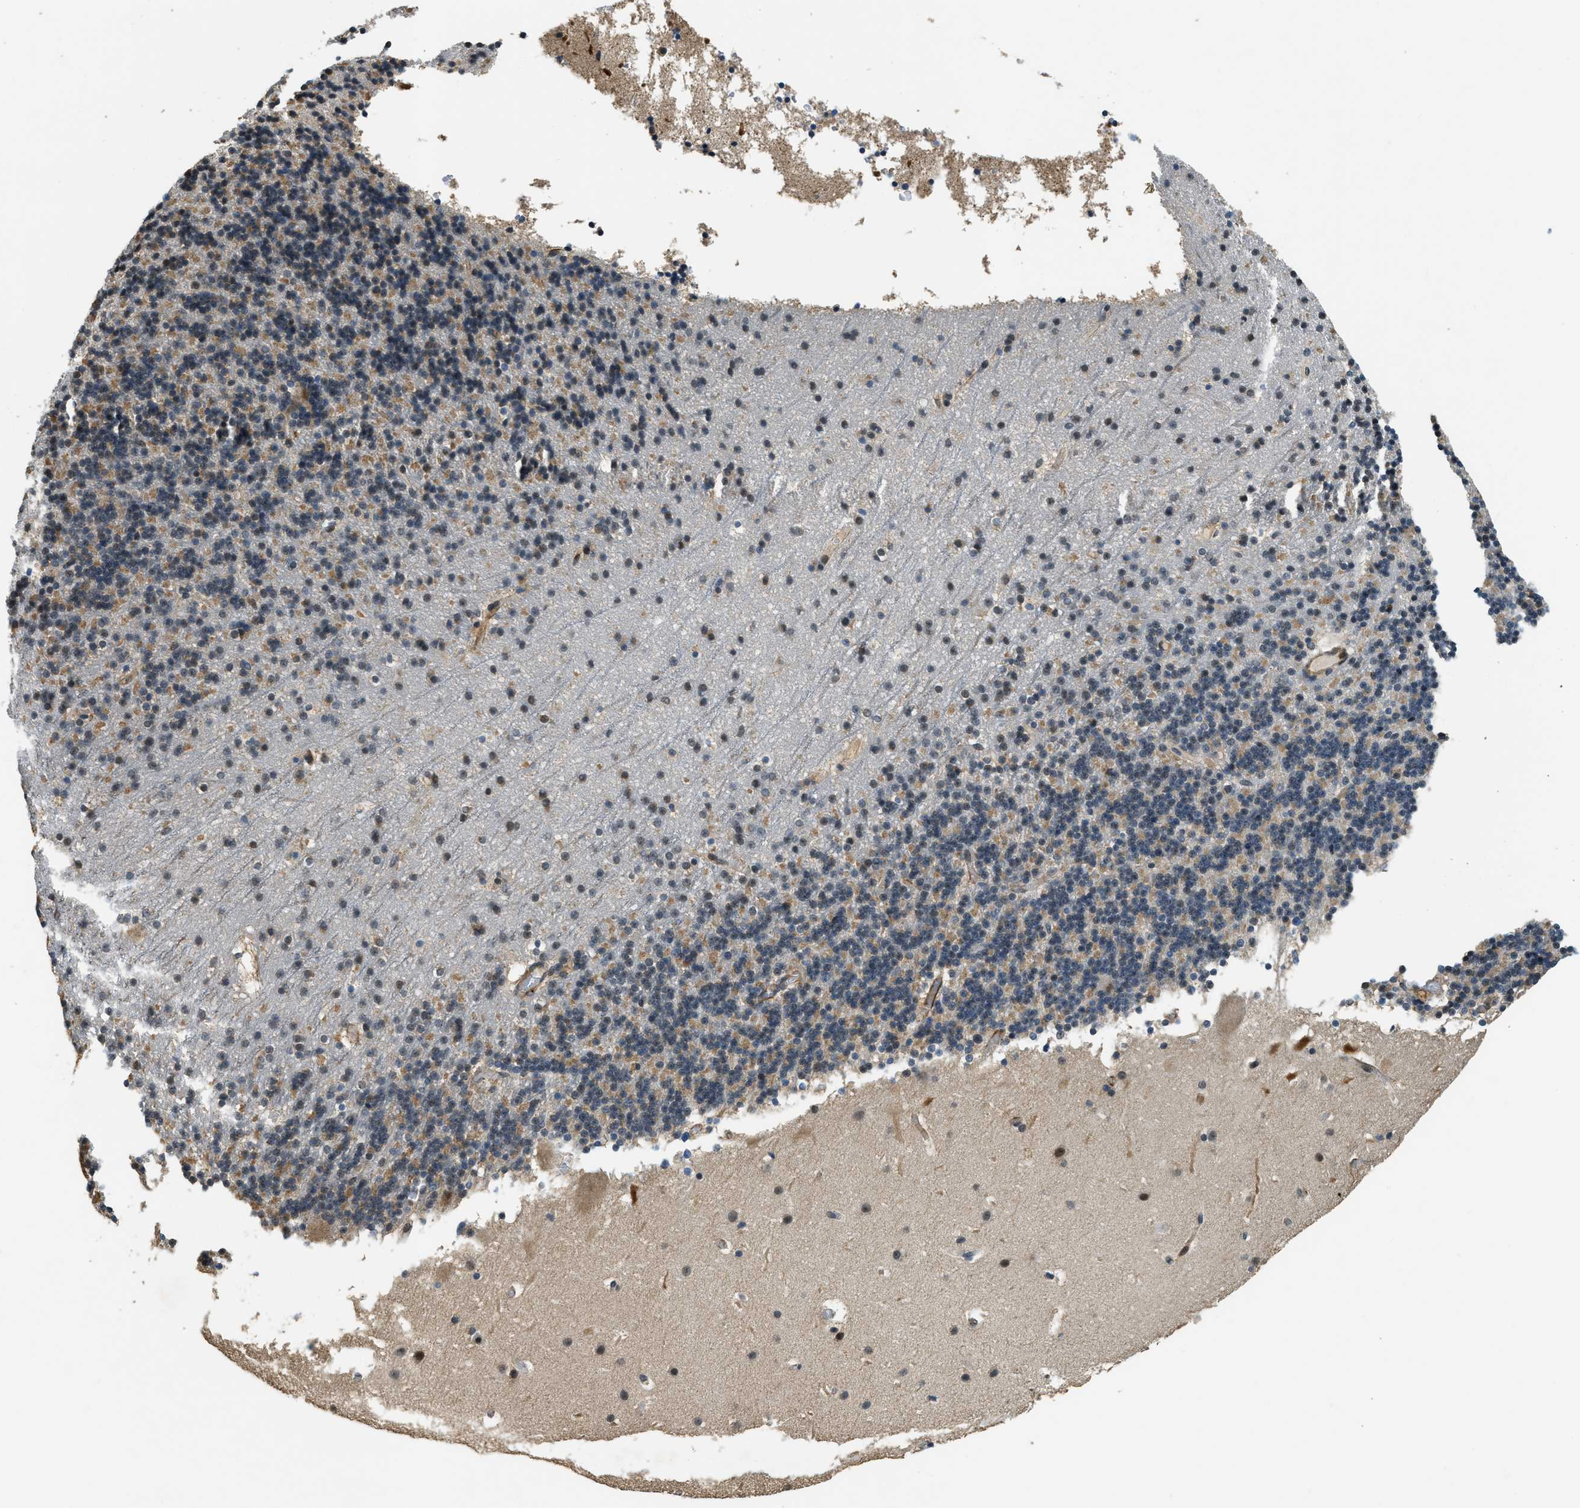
{"staining": {"intensity": "moderate", "quantity": "25%-75%", "location": "cytoplasmic/membranous"}, "tissue": "cerebellum", "cell_type": "Cells in granular layer", "image_type": "normal", "snomed": [{"axis": "morphology", "description": "Normal tissue, NOS"}, {"axis": "topography", "description": "Cerebellum"}], "caption": "High-power microscopy captured an immunohistochemistry histopathology image of normal cerebellum, revealing moderate cytoplasmic/membranous expression in approximately 25%-75% of cells in granular layer. The staining was performed using DAB (3,3'-diaminobenzidine) to visualize the protein expression in brown, while the nuclei were stained in blue with hematoxylin (Magnification: 20x).", "gene": "MED21", "patient": {"sex": "male", "age": 45}}